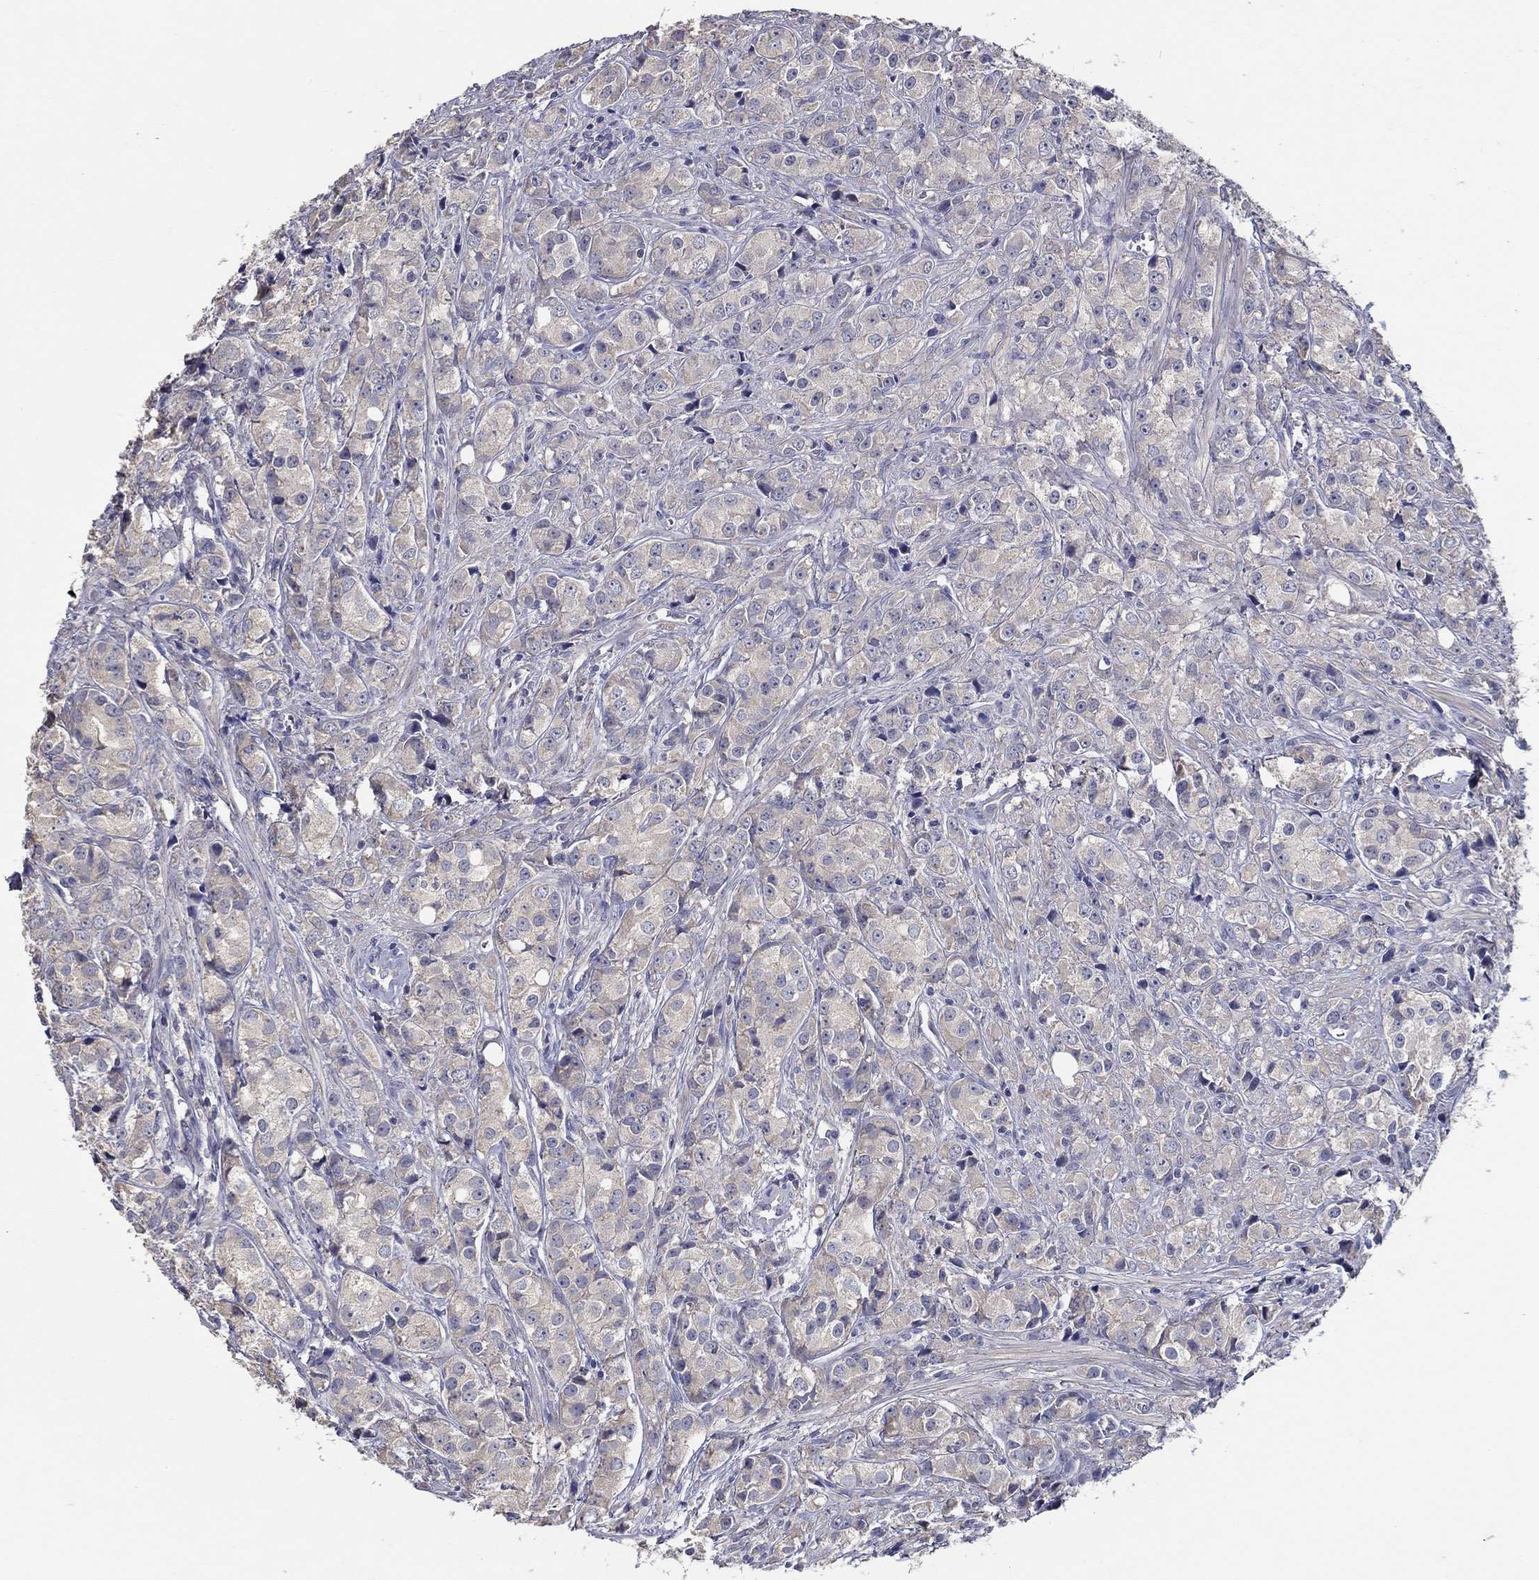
{"staining": {"intensity": "negative", "quantity": "none", "location": "none"}, "tissue": "prostate cancer", "cell_type": "Tumor cells", "image_type": "cancer", "snomed": [{"axis": "morphology", "description": "Adenocarcinoma, Medium grade"}, {"axis": "topography", "description": "Prostate"}], "caption": "Tumor cells are negative for brown protein staining in medium-grade adenocarcinoma (prostate).", "gene": "DOCK3", "patient": {"sex": "male", "age": 74}}